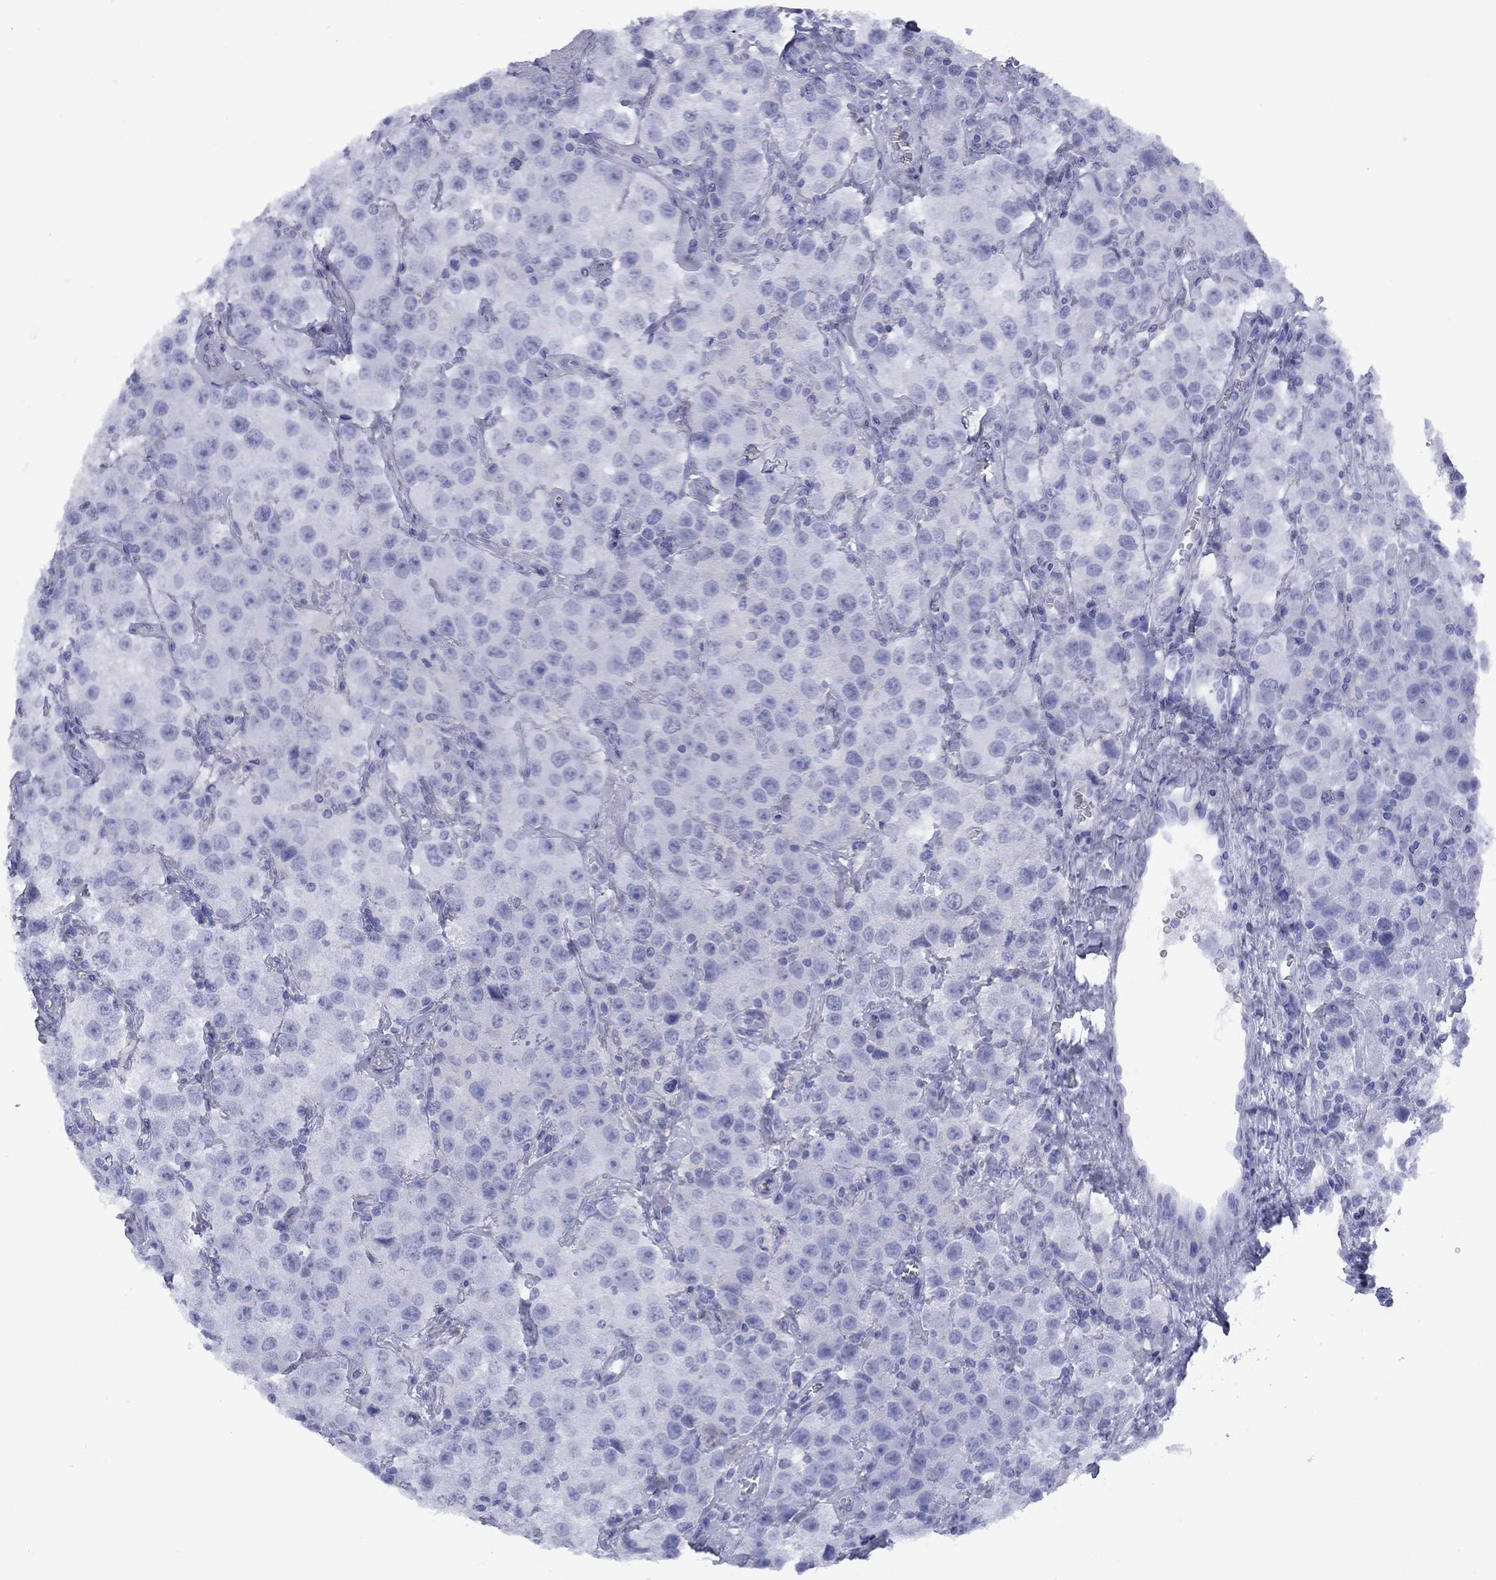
{"staining": {"intensity": "negative", "quantity": "none", "location": "none"}, "tissue": "testis cancer", "cell_type": "Tumor cells", "image_type": "cancer", "snomed": [{"axis": "morphology", "description": "Seminoma, NOS"}, {"axis": "topography", "description": "Testis"}], "caption": "IHC micrograph of neoplastic tissue: testis seminoma stained with DAB reveals no significant protein expression in tumor cells.", "gene": "TIGD4", "patient": {"sex": "male", "age": 52}}